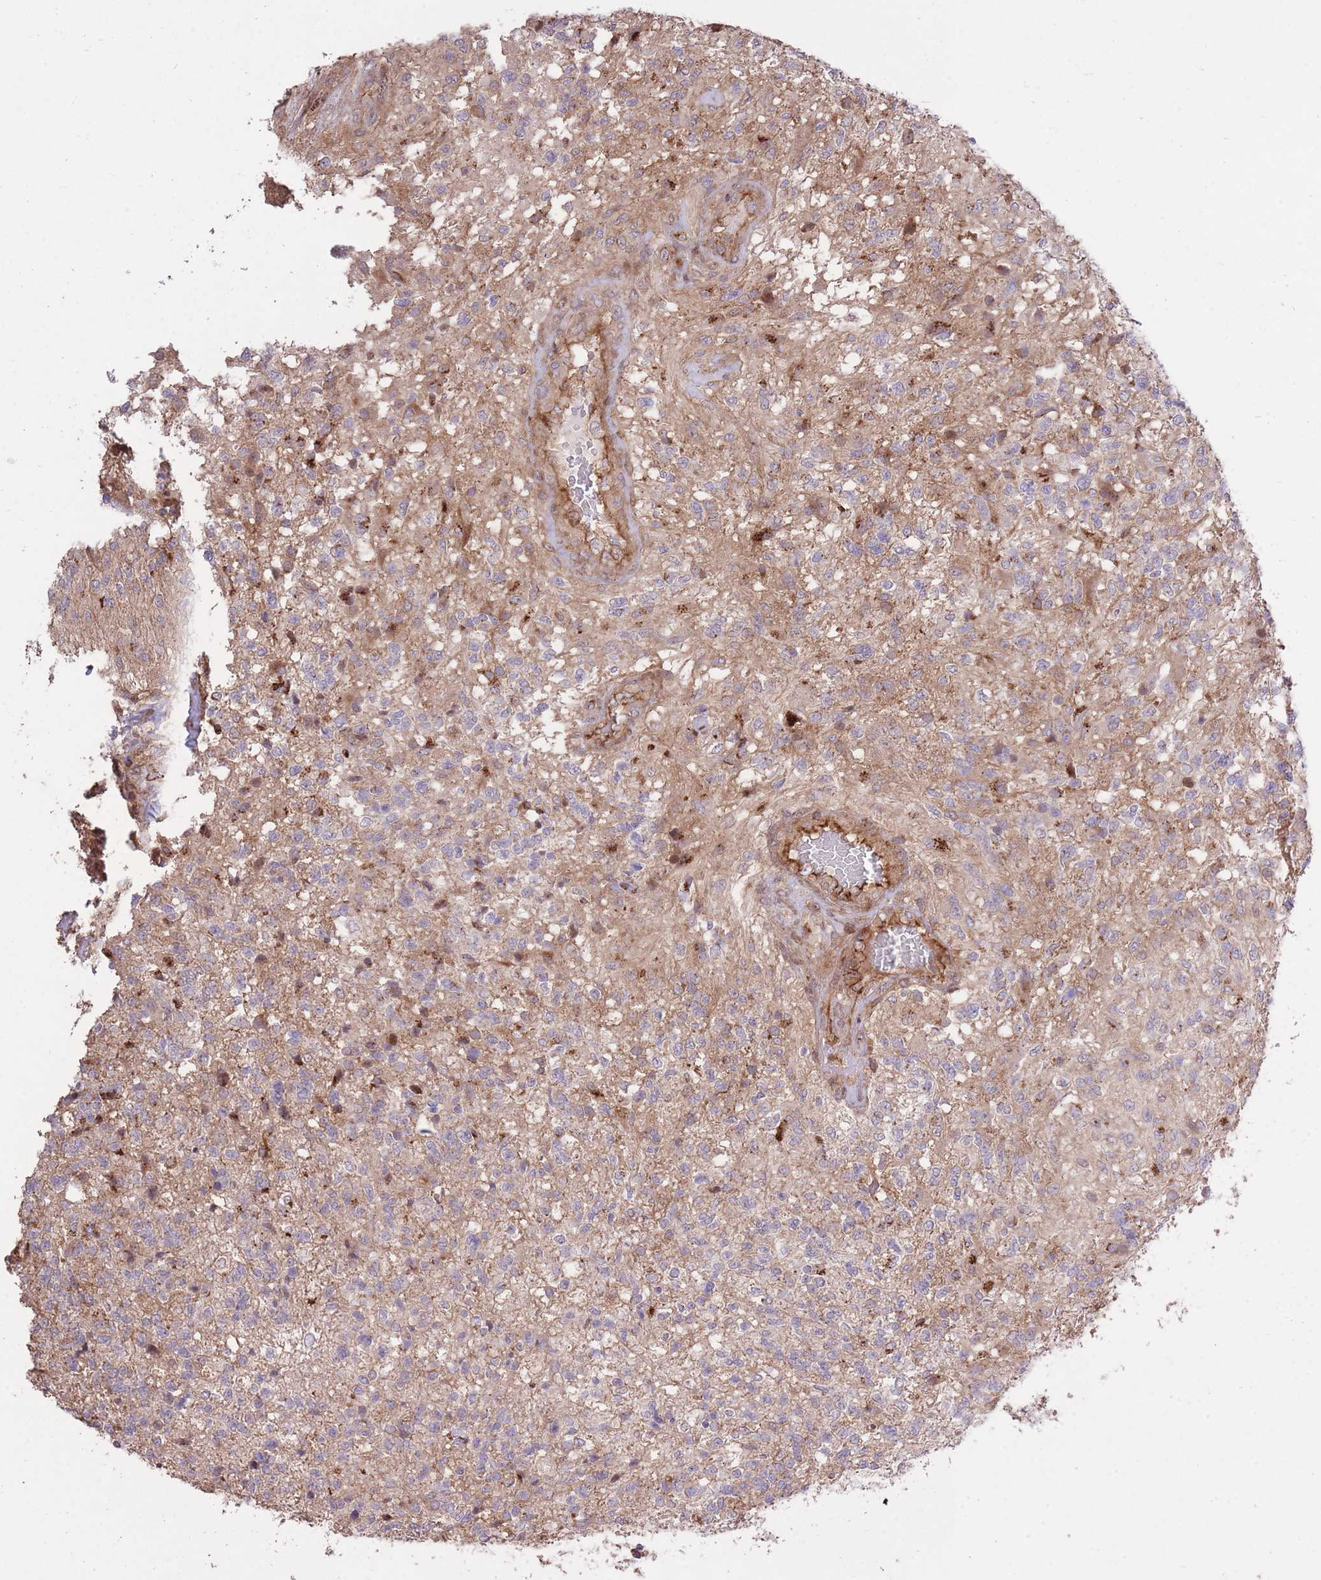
{"staining": {"intensity": "weak", "quantity": "25%-75%", "location": "cytoplasmic/membranous"}, "tissue": "glioma", "cell_type": "Tumor cells", "image_type": "cancer", "snomed": [{"axis": "morphology", "description": "Glioma, malignant, High grade"}, {"axis": "topography", "description": "Brain"}], "caption": "Protein staining of malignant high-grade glioma tissue reveals weak cytoplasmic/membranous expression in approximately 25%-75% of tumor cells. (Stains: DAB in brown, nuclei in blue, Microscopy: brightfield microscopy at high magnification).", "gene": "PLD1", "patient": {"sex": "male", "age": 56}}